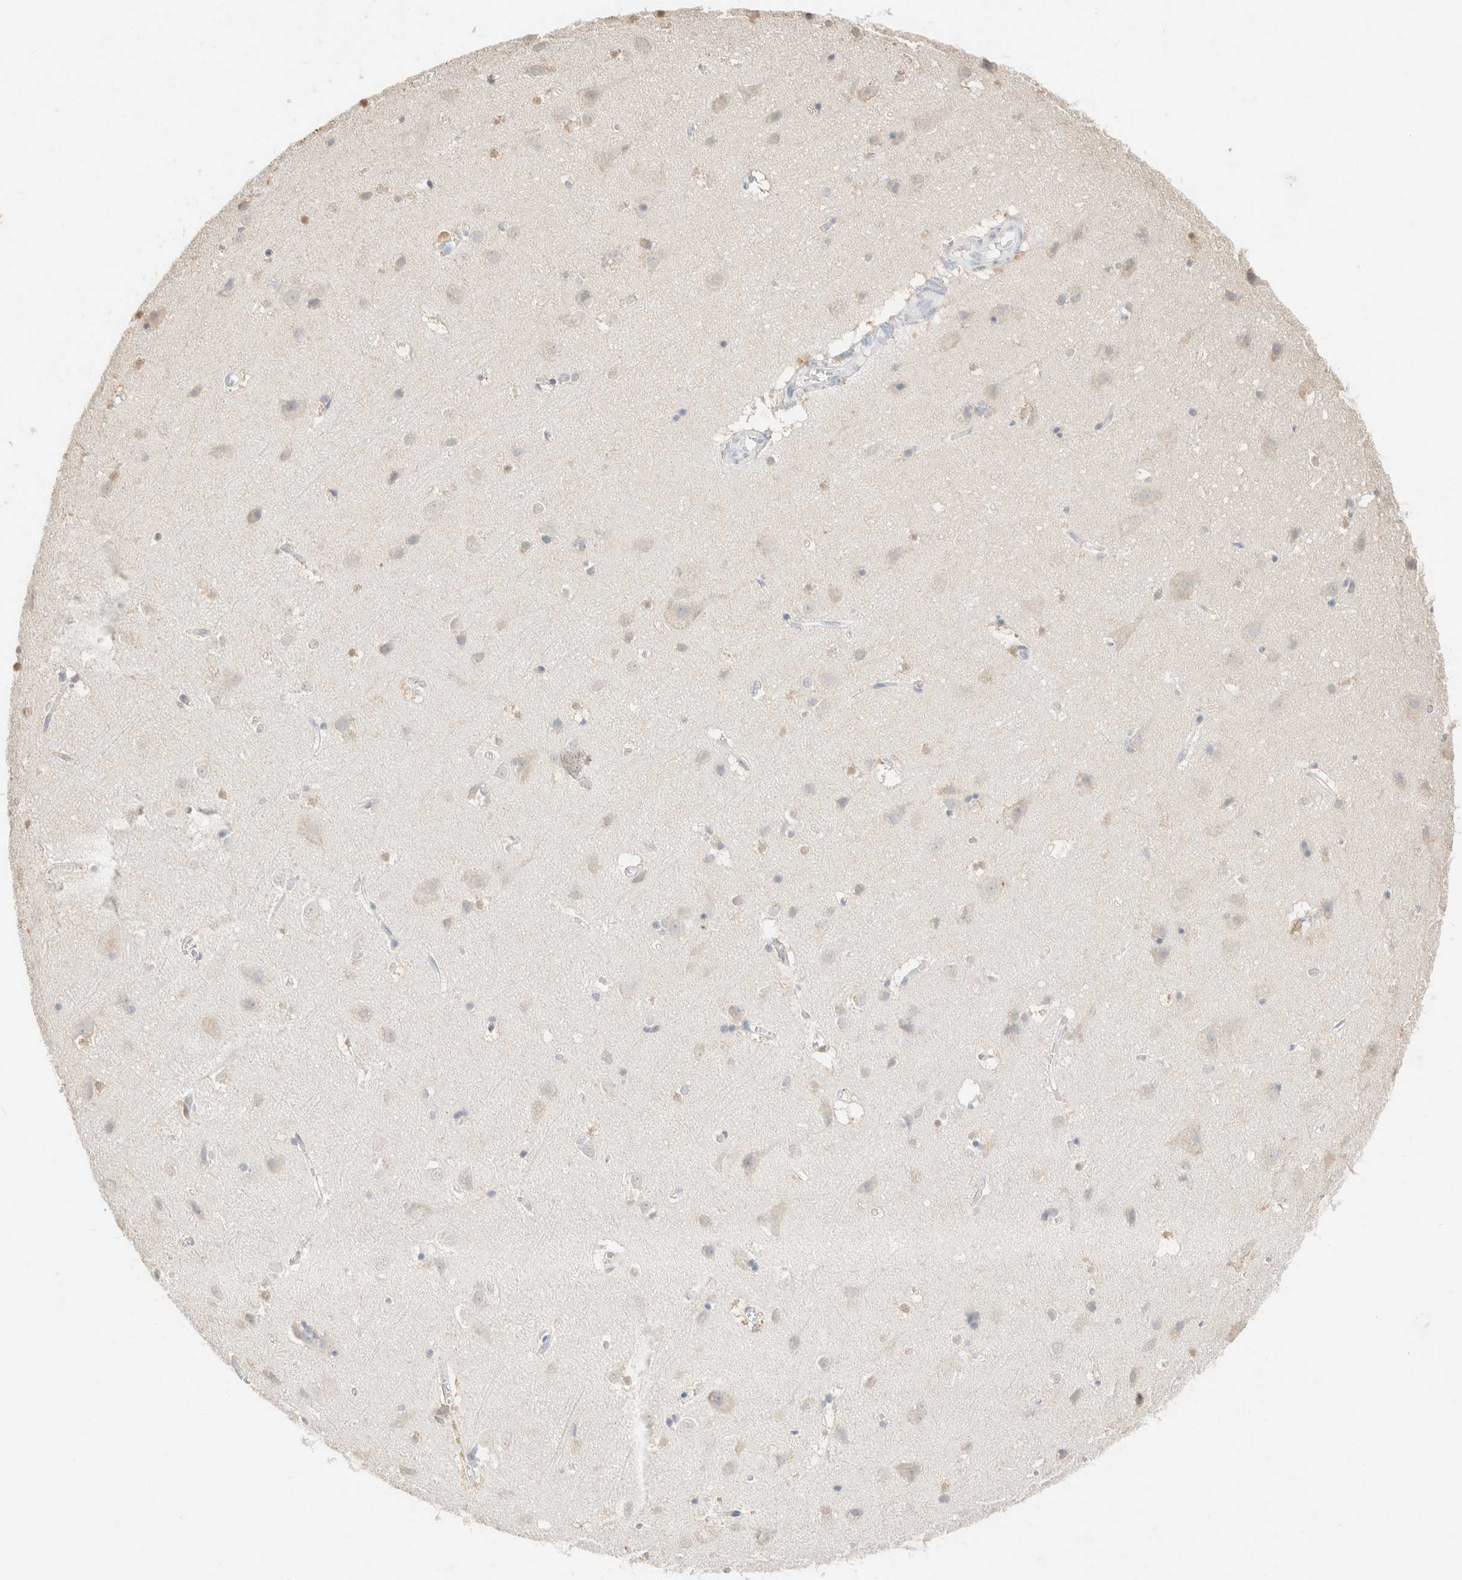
{"staining": {"intensity": "negative", "quantity": "none", "location": "none"}, "tissue": "cerebral cortex", "cell_type": "Endothelial cells", "image_type": "normal", "snomed": [{"axis": "morphology", "description": "Normal tissue, NOS"}, {"axis": "topography", "description": "Cerebral cortex"}], "caption": "This is an immunohistochemistry (IHC) image of unremarkable cerebral cortex. There is no staining in endothelial cells.", "gene": "CPA1", "patient": {"sex": "male", "age": 54}}